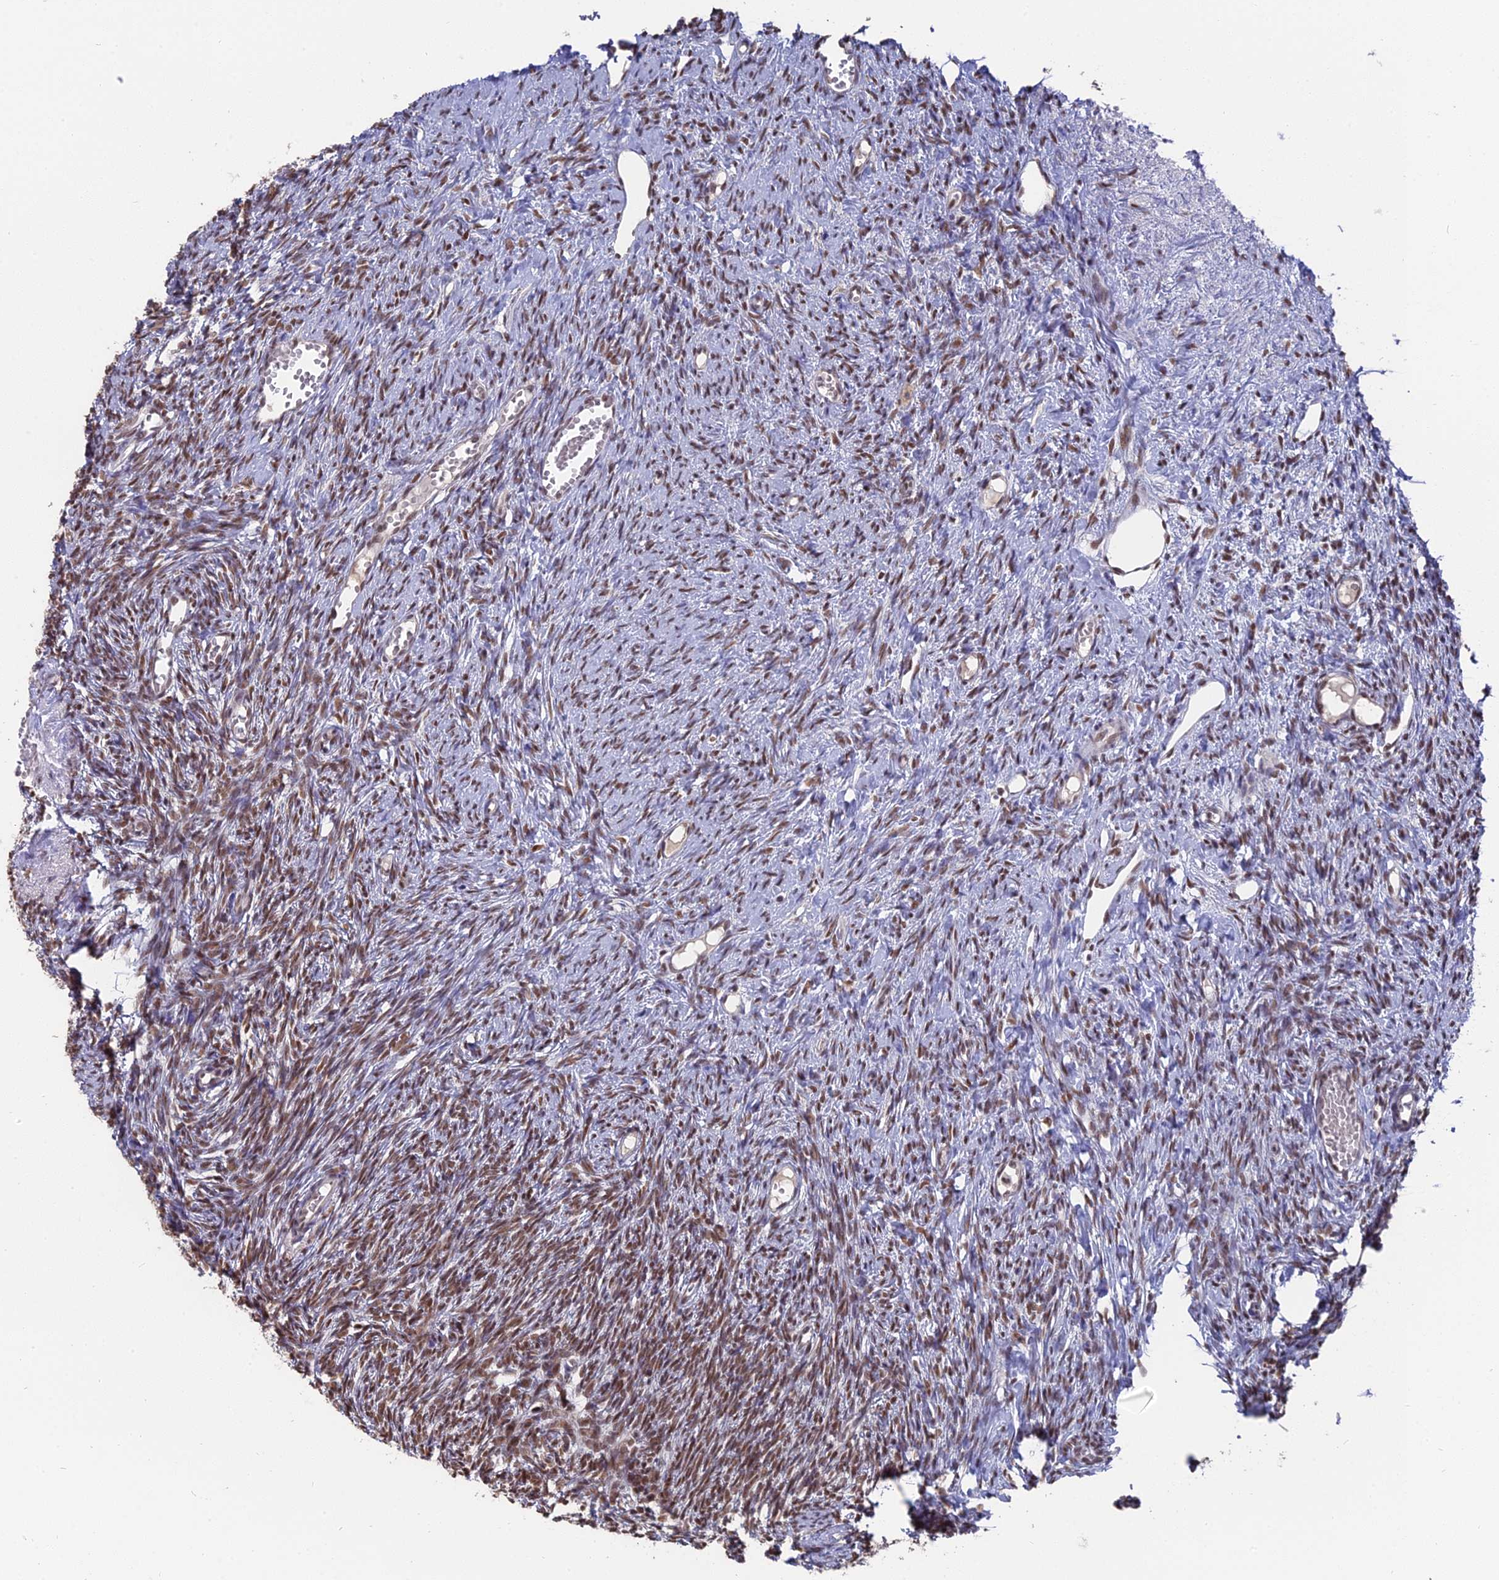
{"staining": {"intensity": "moderate", "quantity": ">75%", "location": "nuclear"}, "tissue": "ovary", "cell_type": "Ovarian stroma cells", "image_type": "normal", "snomed": [{"axis": "morphology", "description": "Normal tissue, NOS"}, {"axis": "topography", "description": "Ovary"}], "caption": "Approximately >75% of ovarian stroma cells in benign human ovary show moderate nuclear protein positivity as visualized by brown immunohistochemical staining.", "gene": "NR1H3", "patient": {"sex": "female", "age": 51}}